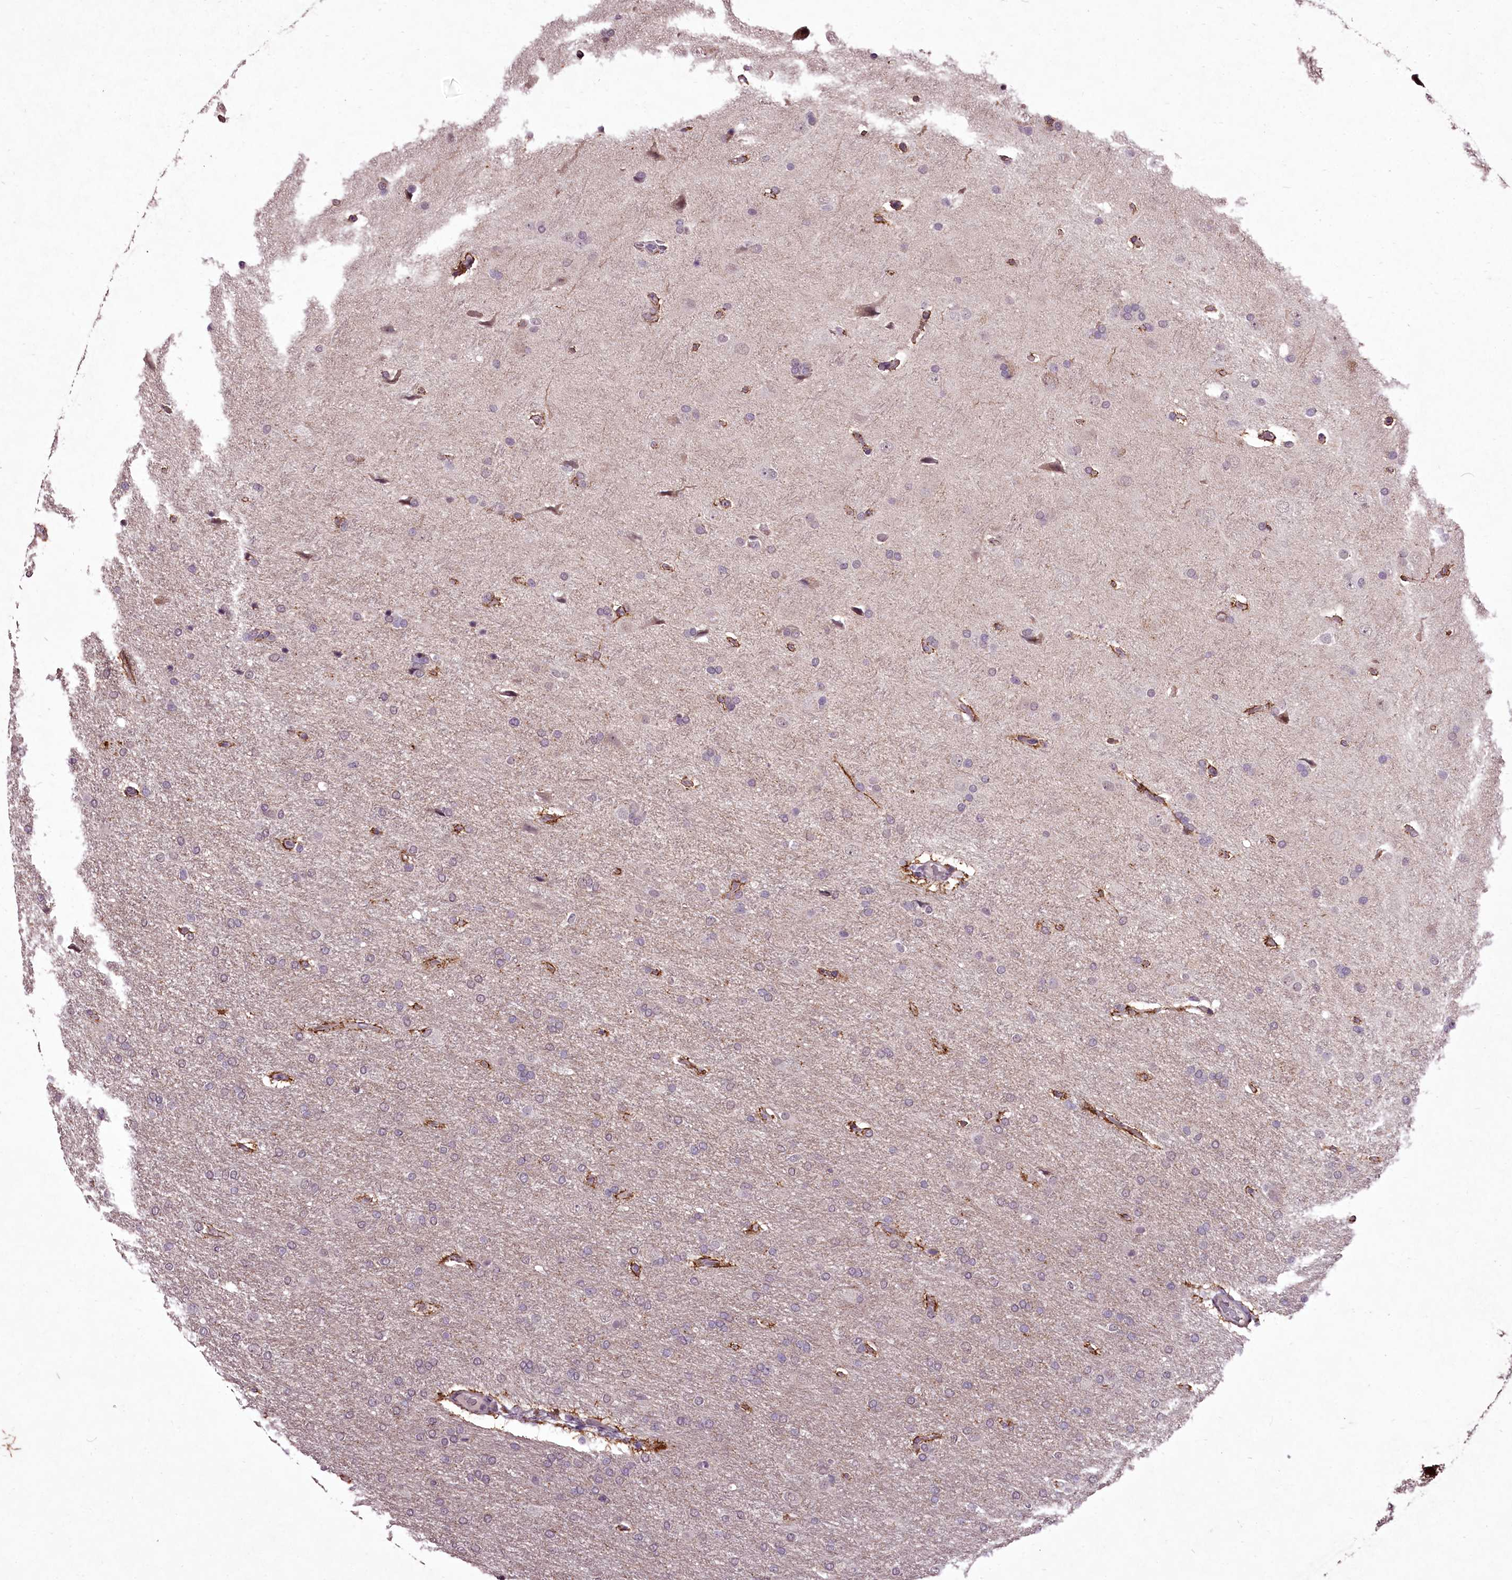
{"staining": {"intensity": "negative", "quantity": "none", "location": "none"}, "tissue": "glioma", "cell_type": "Tumor cells", "image_type": "cancer", "snomed": [{"axis": "morphology", "description": "Glioma, malignant, High grade"}, {"axis": "topography", "description": "Brain"}], "caption": "Tumor cells are negative for brown protein staining in glioma.", "gene": "C1orf56", "patient": {"sex": "male", "age": 72}}